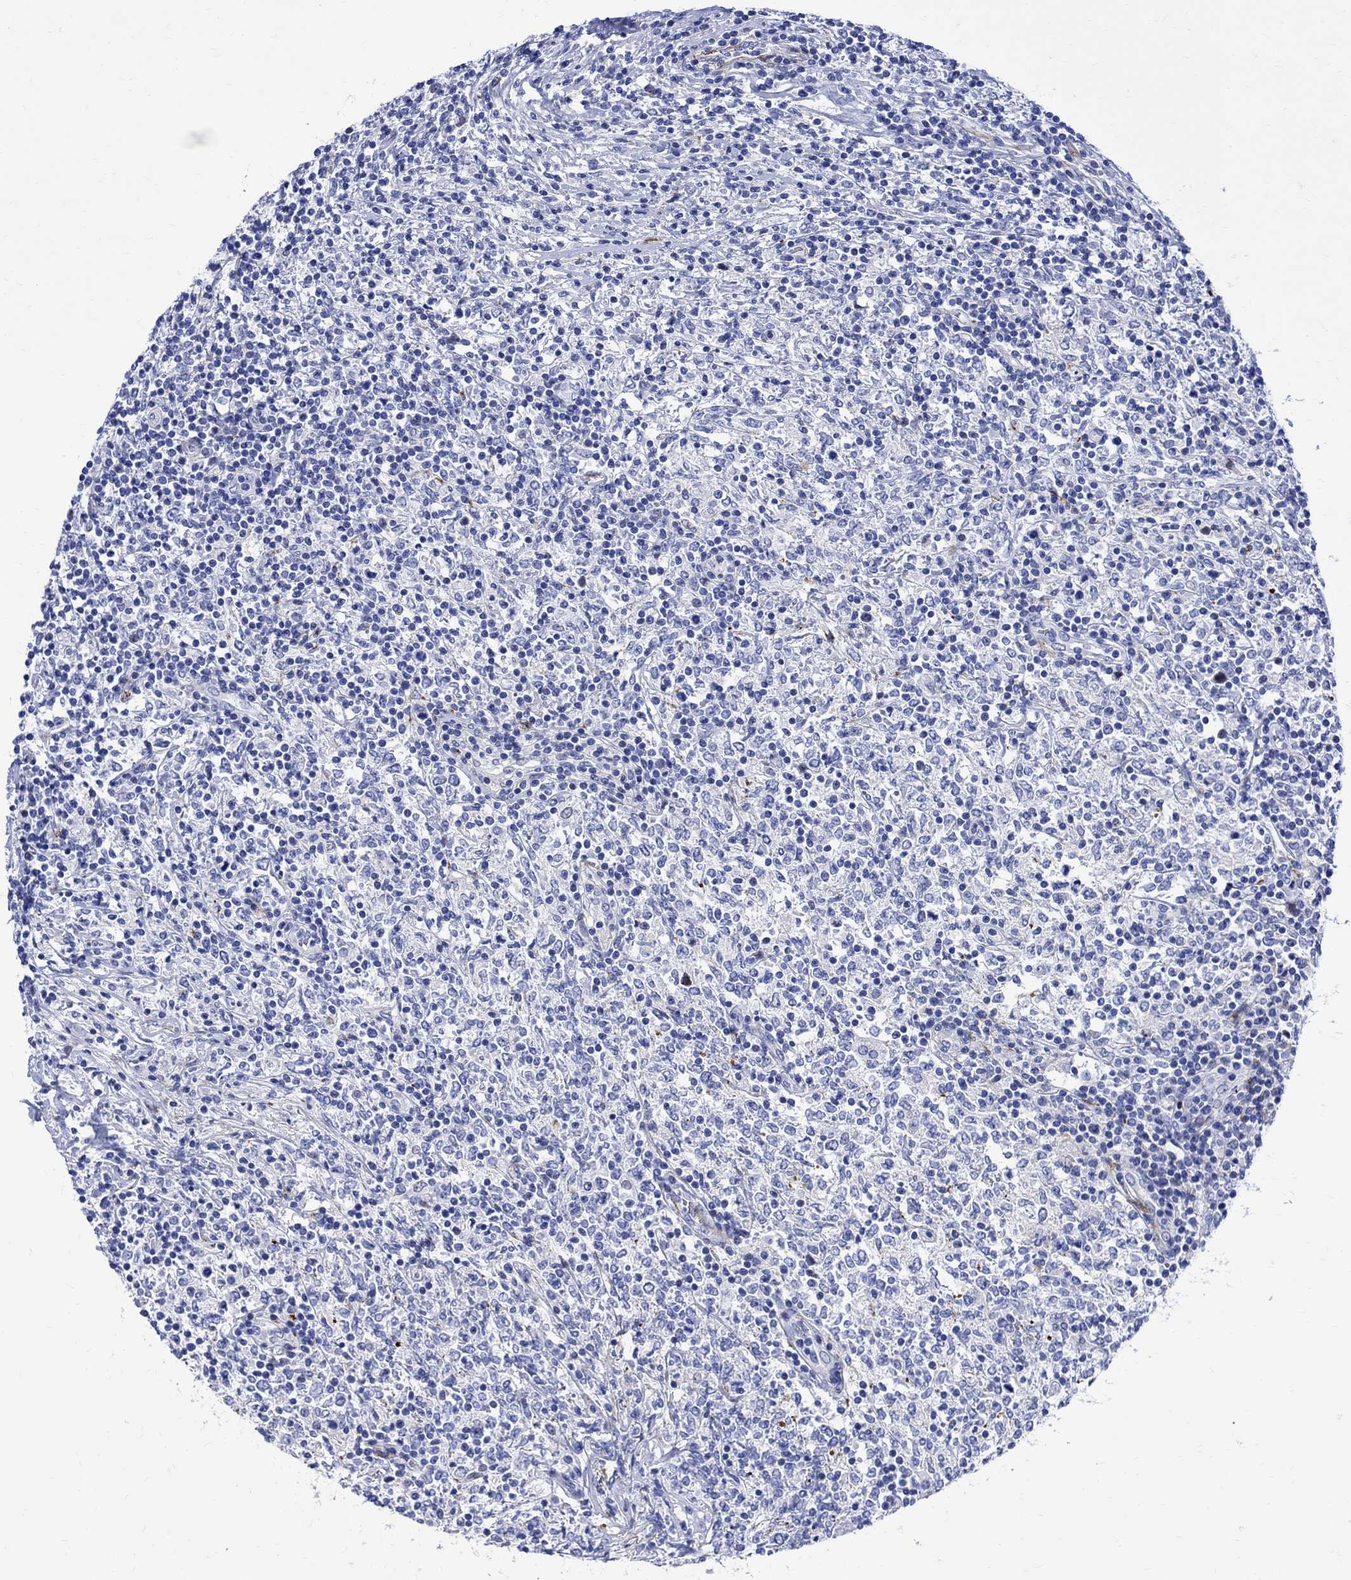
{"staining": {"intensity": "negative", "quantity": "none", "location": "none"}, "tissue": "lymphoma", "cell_type": "Tumor cells", "image_type": "cancer", "snomed": [{"axis": "morphology", "description": "Malignant lymphoma, non-Hodgkin's type, High grade"}, {"axis": "topography", "description": "Lymph node"}], "caption": "A micrograph of lymphoma stained for a protein displays no brown staining in tumor cells.", "gene": "PARVB", "patient": {"sex": "female", "age": 84}}